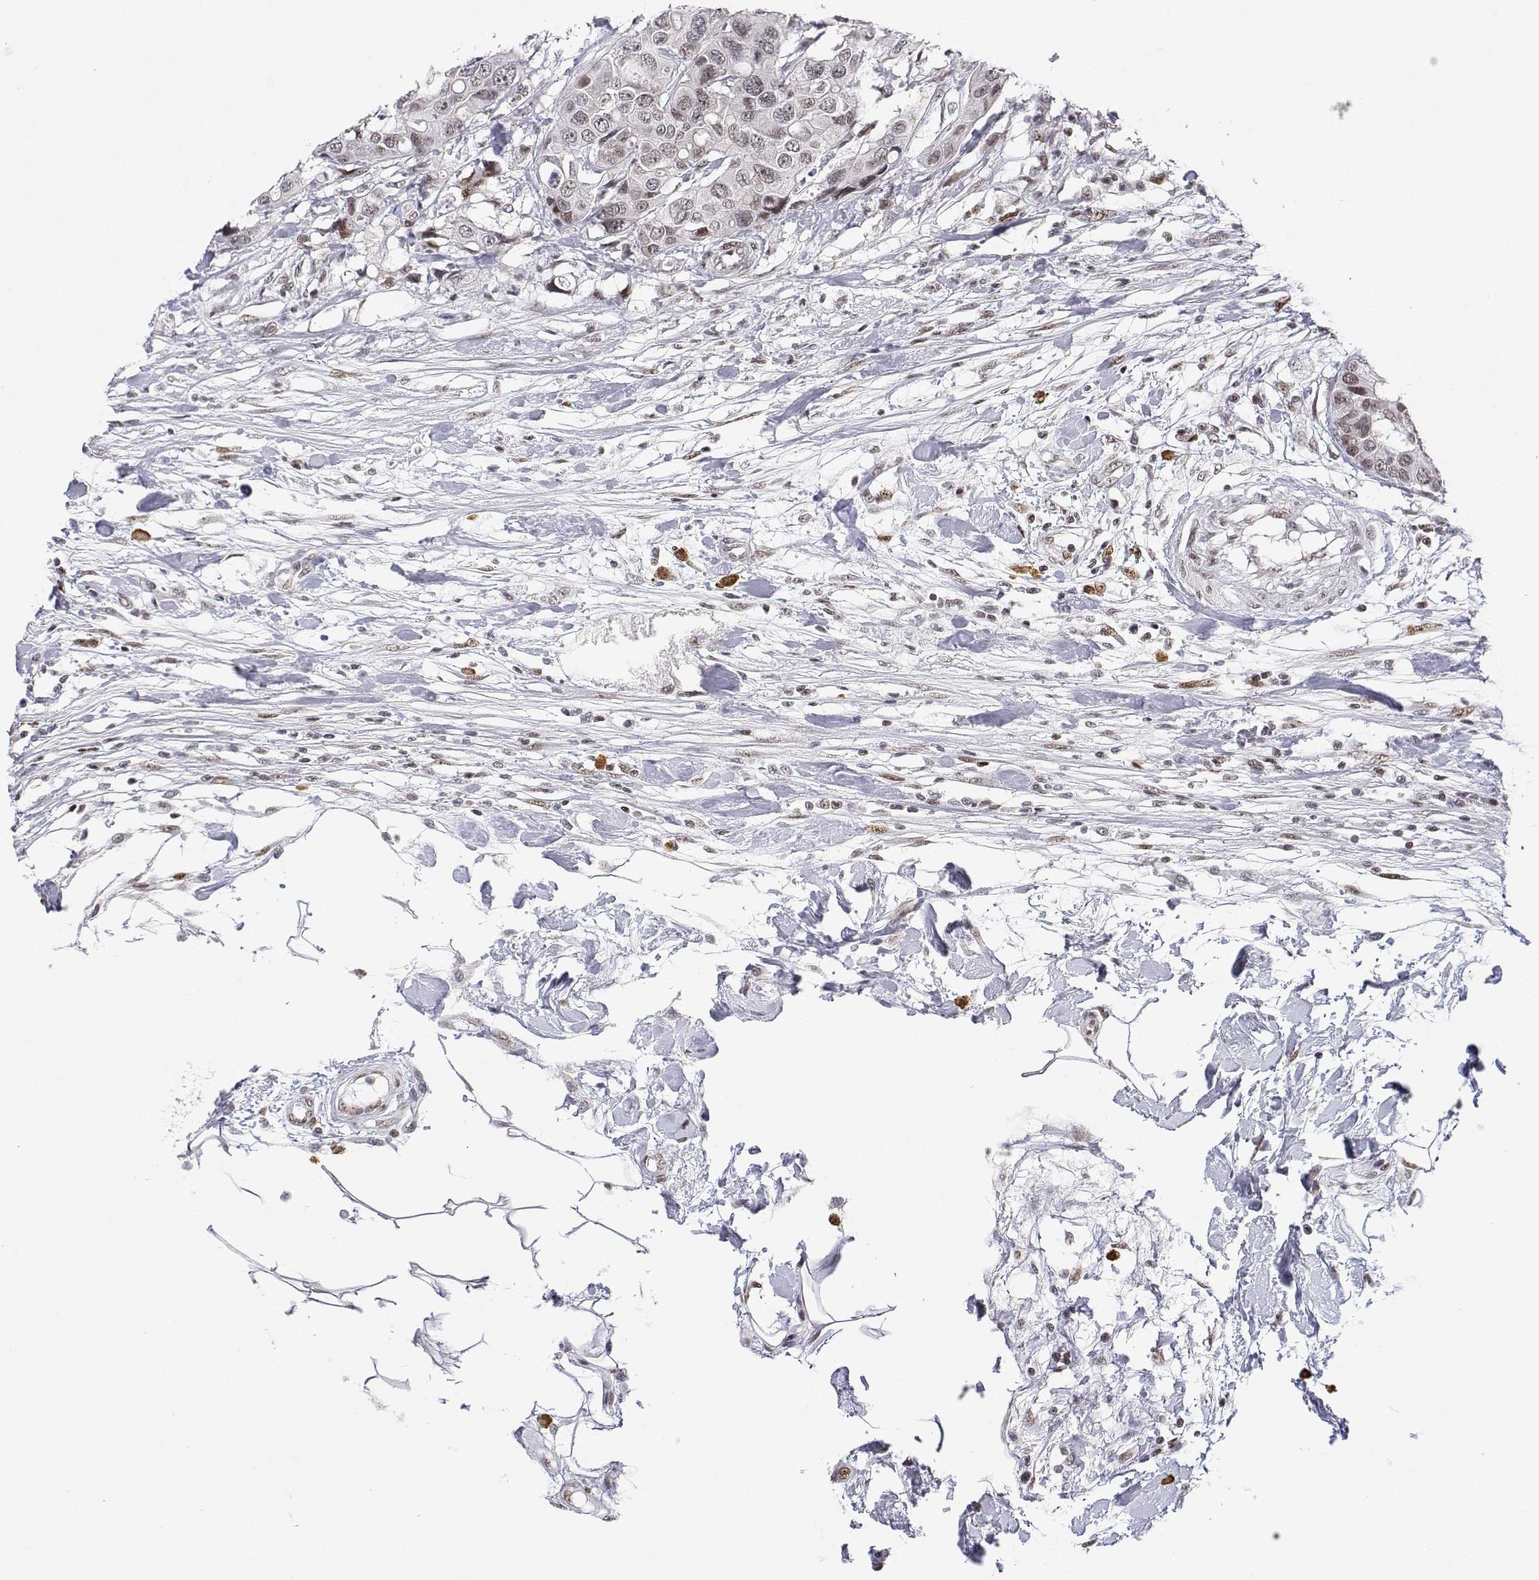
{"staining": {"intensity": "weak", "quantity": "25%-75%", "location": "nuclear"}, "tissue": "colorectal cancer", "cell_type": "Tumor cells", "image_type": "cancer", "snomed": [{"axis": "morphology", "description": "Adenocarcinoma, NOS"}, {"axis": "topography", "description": "Colon"}], "caption": "Colorectal cancer (adenocarcinoma) tissue displays weak nuclear staining in approximately 25%-75% of tumor cells", "gene": "XPC", "patient": {"sex": "male", "age": 77}}